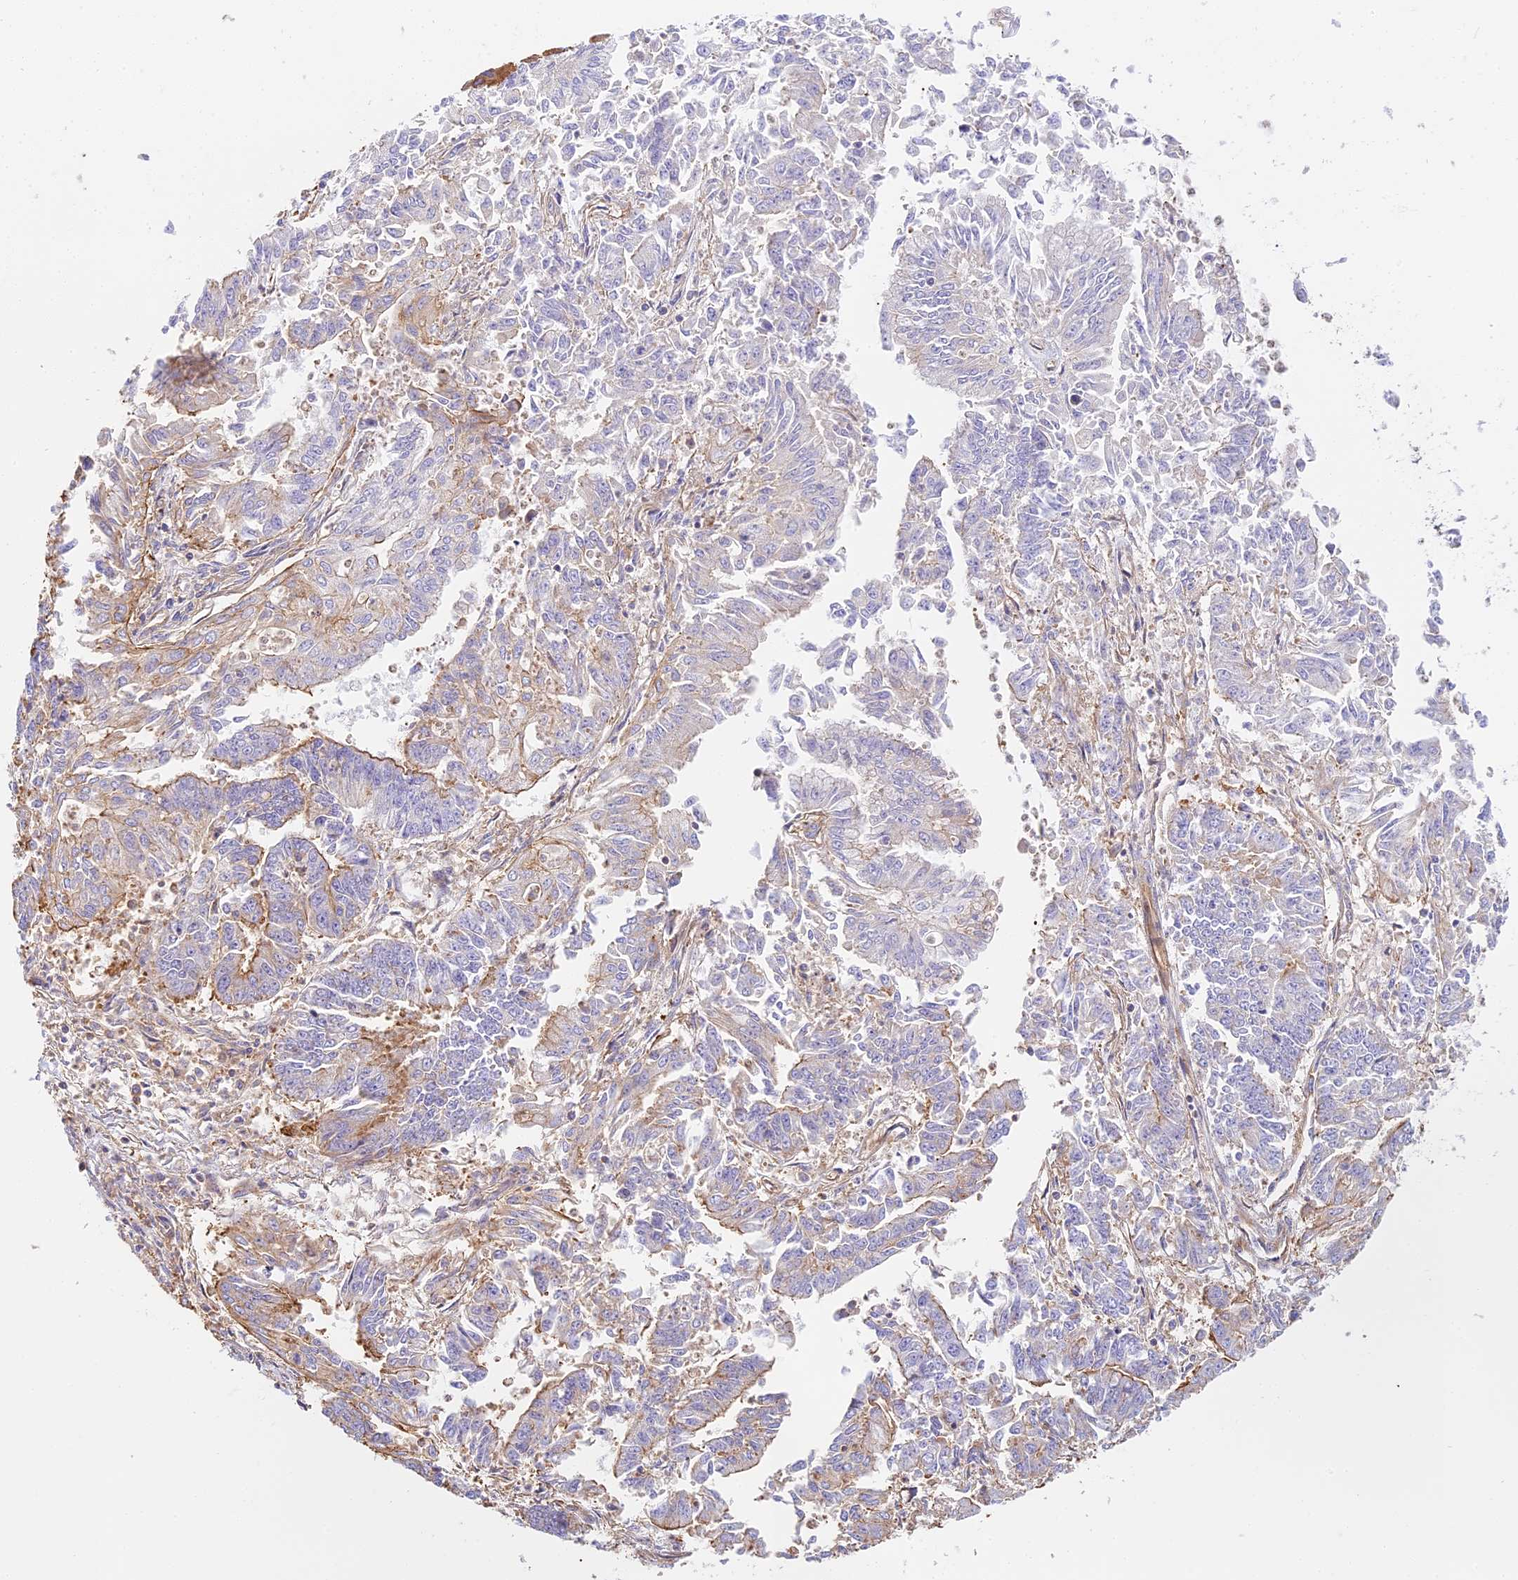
{"staining": {"intensity": "weak", "quantity": "25%-75%", "location": "cytoplasmic/membranous"}, "tissue": "endometrial cancer", "cell_type": "Tumor cells", "image_type": "cancer", "snomed": [{"axis": "morphology", "description": "Adenocarcinoma, NOS"}, {"axis": "topography", "description": "Endometrium"}], "caption": "Weak cytoplasmic/membranous protein positivity is present in approximately 25%-75% of tumor cells in endometrial adenocarcinoma. Immunohistochemistry stains the protein in brown and the nuclei are stained blue.", "gene": "VPS18", "patient": {"sex": "female", "age": 73}}